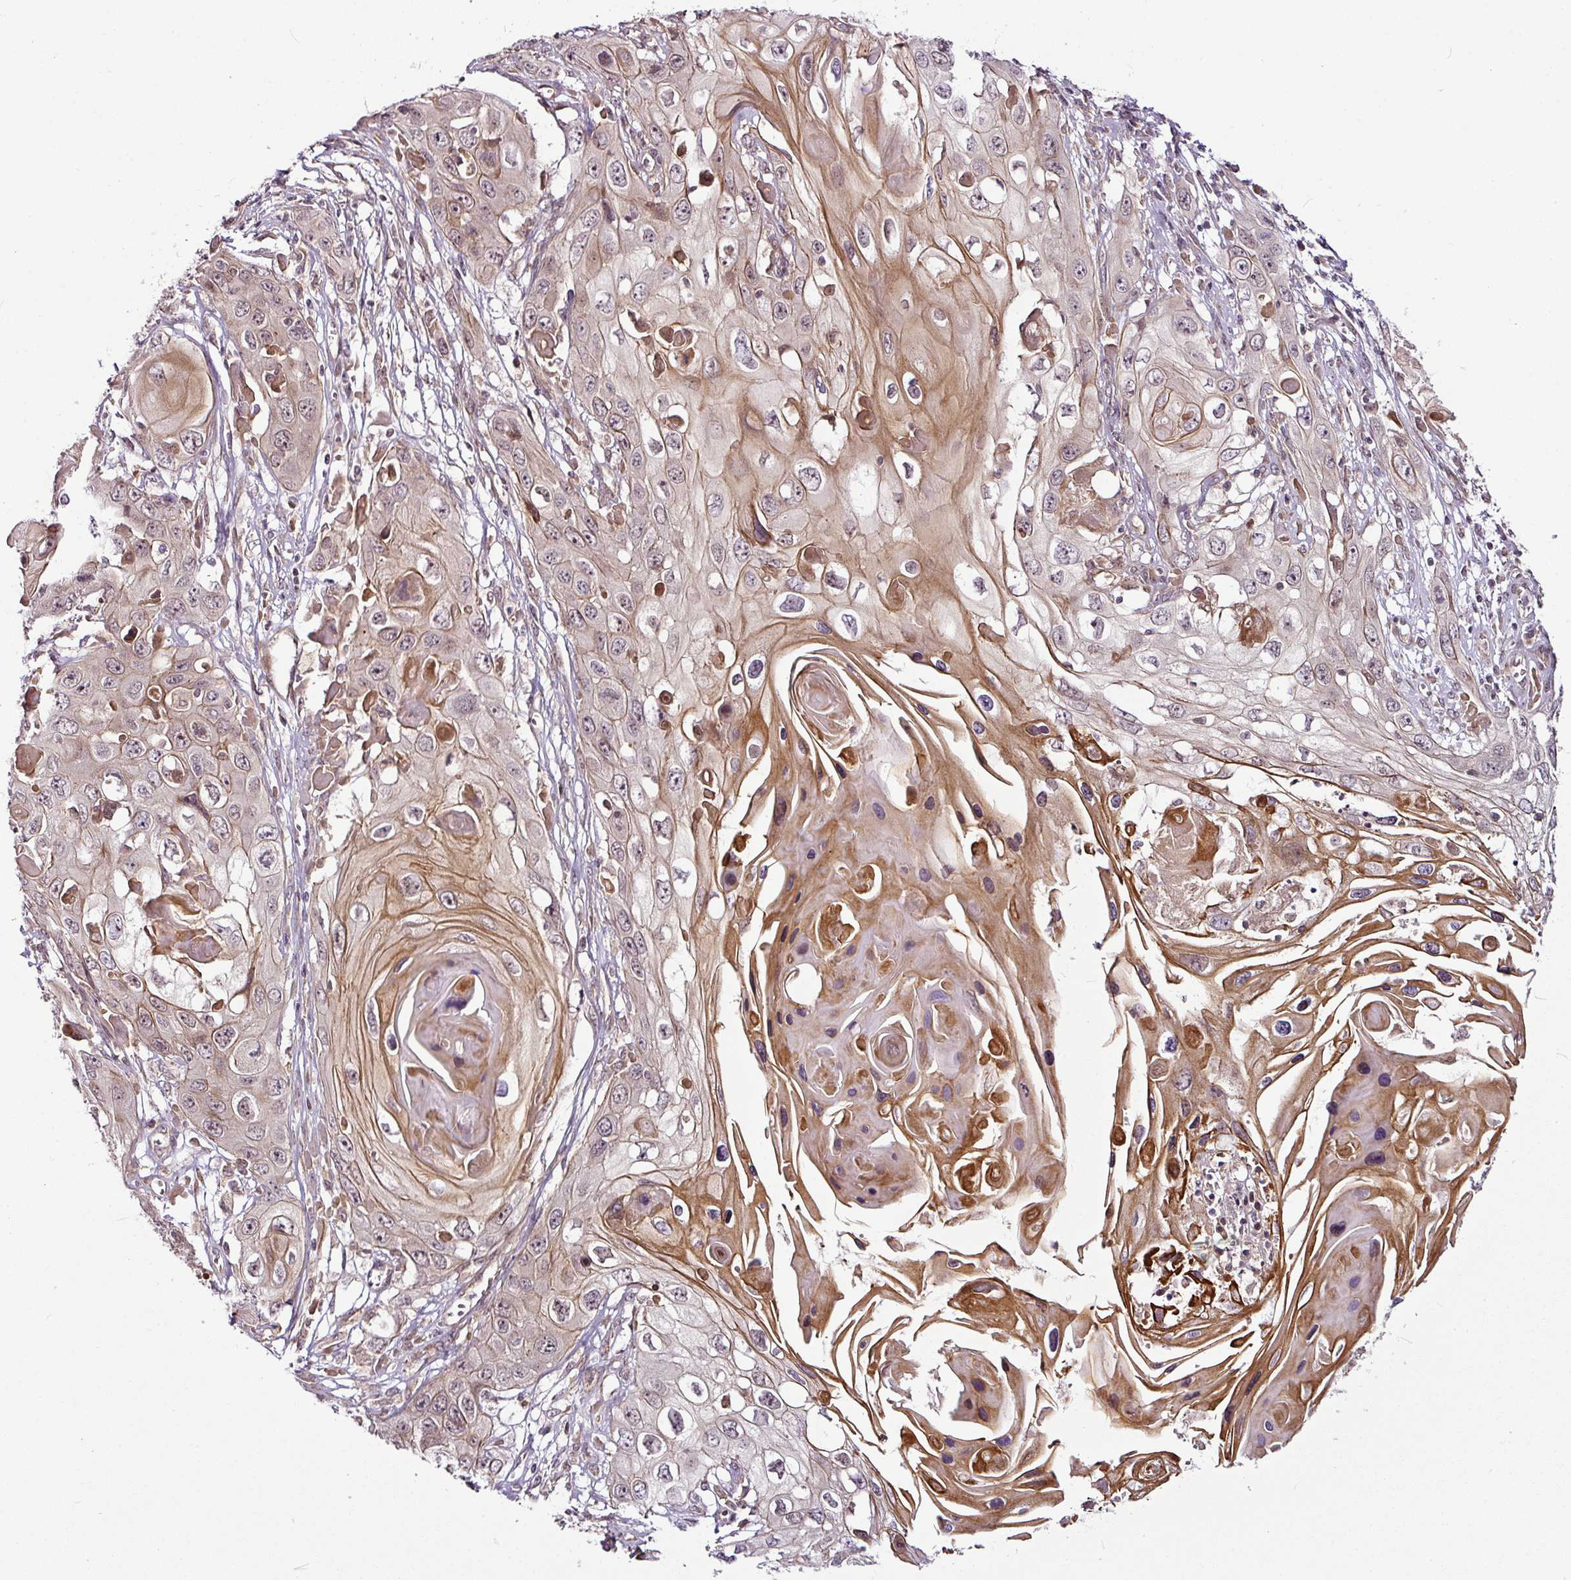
{"staining": {"intensity": "moderate", "quantity": ">75%", "location": "cytoplasmic/membranous,nuclear"}, "tissue": "skin cancer", "cell_type": "Tumor cells", "image_type": "cancer", "snomed": [{"axis": "morphology", "description": "Squamous cell carcinoma, NOS"}, {"axis": "topography", "description": "Skin"}], "caption": "This image exhibits immunohistochemistry (IHC) staining of skin cancer, with medium moderate cytoplasmic/membranous and nuclear staining in approximately >75% of tumor cells.", "gene": "DCAF13", "patient": {"sex": "male", "age": 55}}